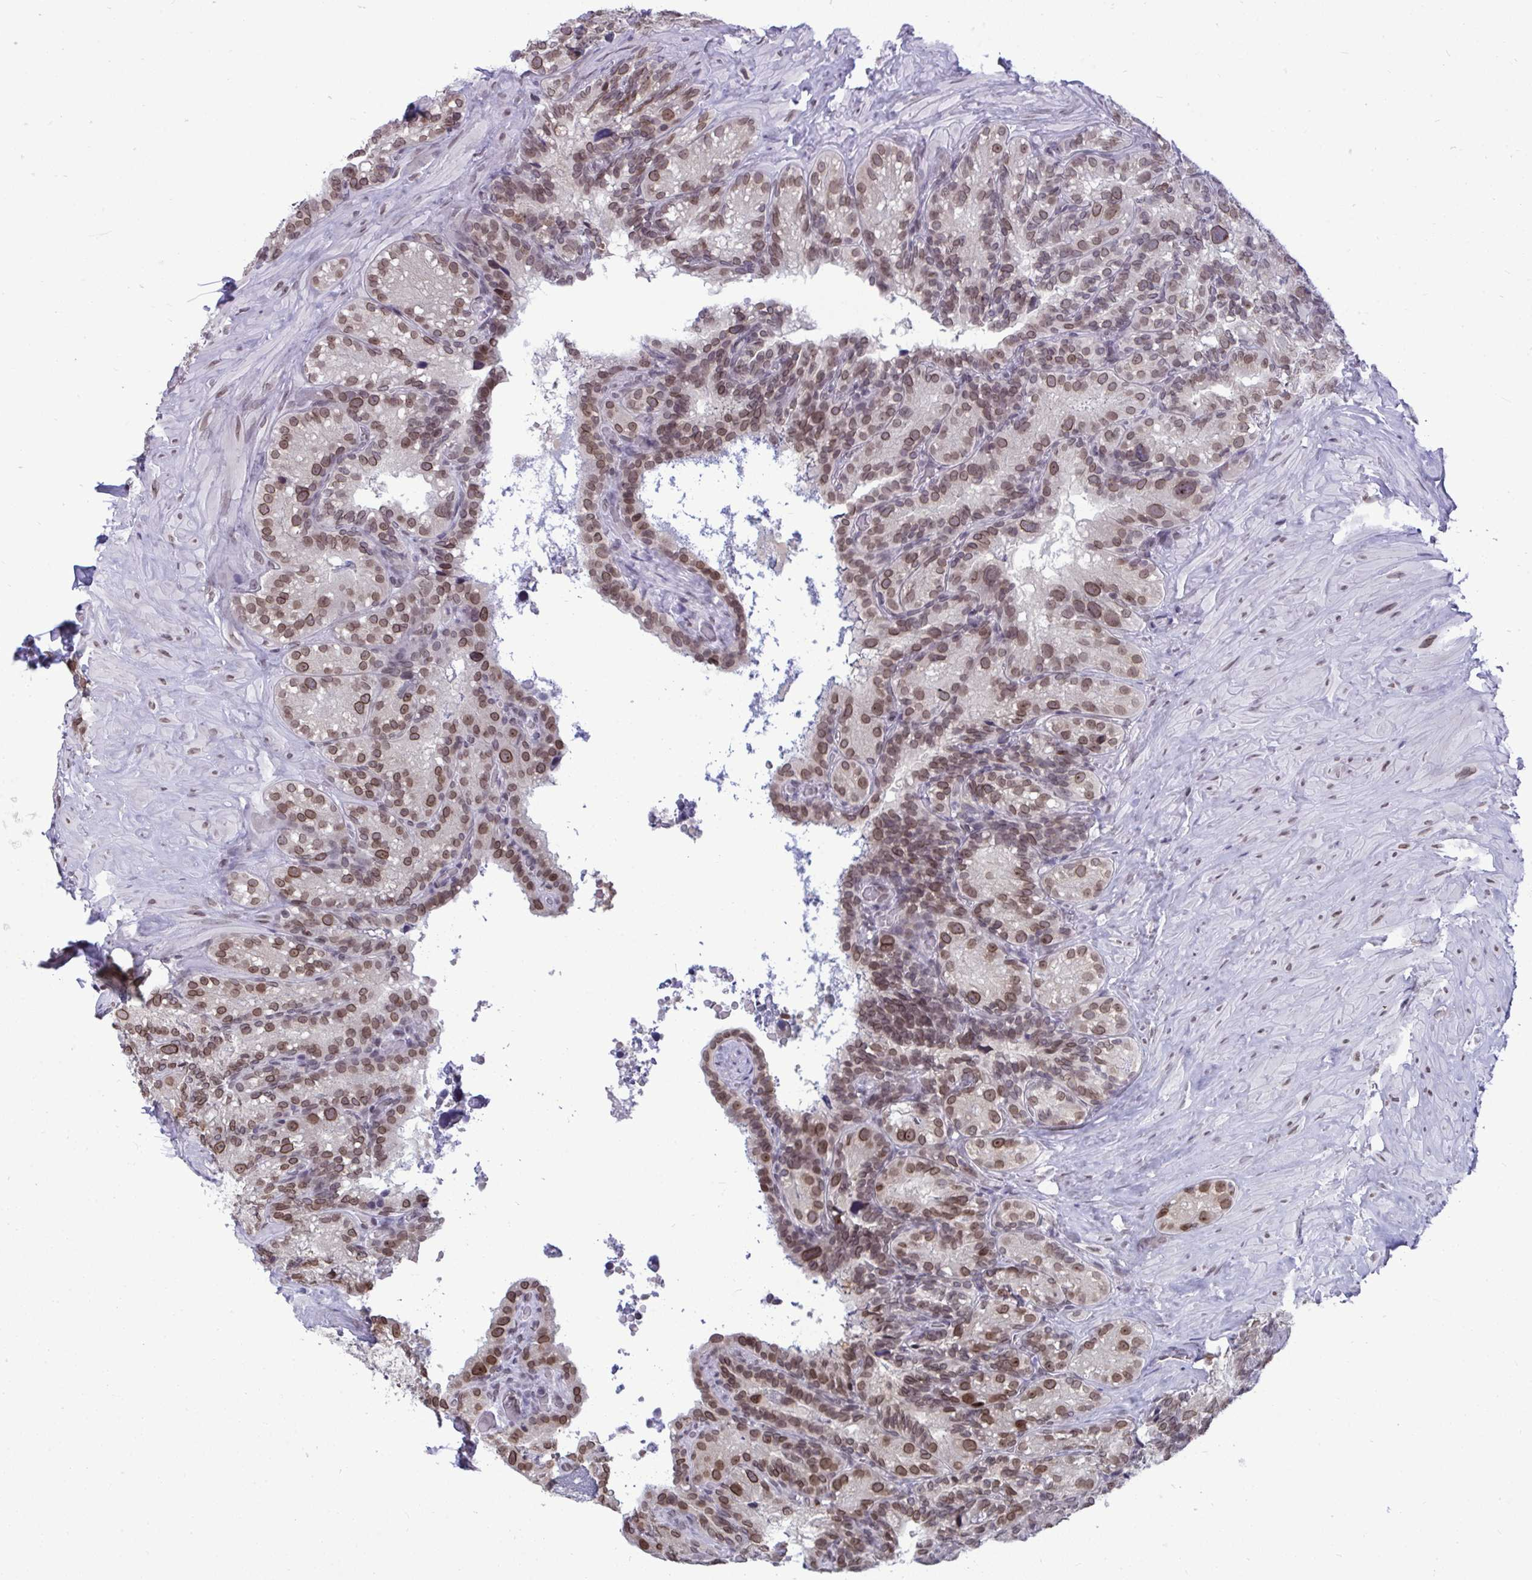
{"staining": {"intensity": "moderate", "quantity": ">75%", "location": "nuclear"}, "tissue": "seminal vesicle", "cell_type": "Glandular cells", "image_type": "normal", "snomed": [{"axis": "morphology", "description": "Normal tissue, NOS"}, {"axis": "topography", "description": "Seminal veicle"}], "caption": "Protein staining of unremarkable seminal vesicle exhibits moderate nuclear expression in about >75% of glandular cells.", "gene": "JPT1", "patient": {"sex": "male", "age": 60}}